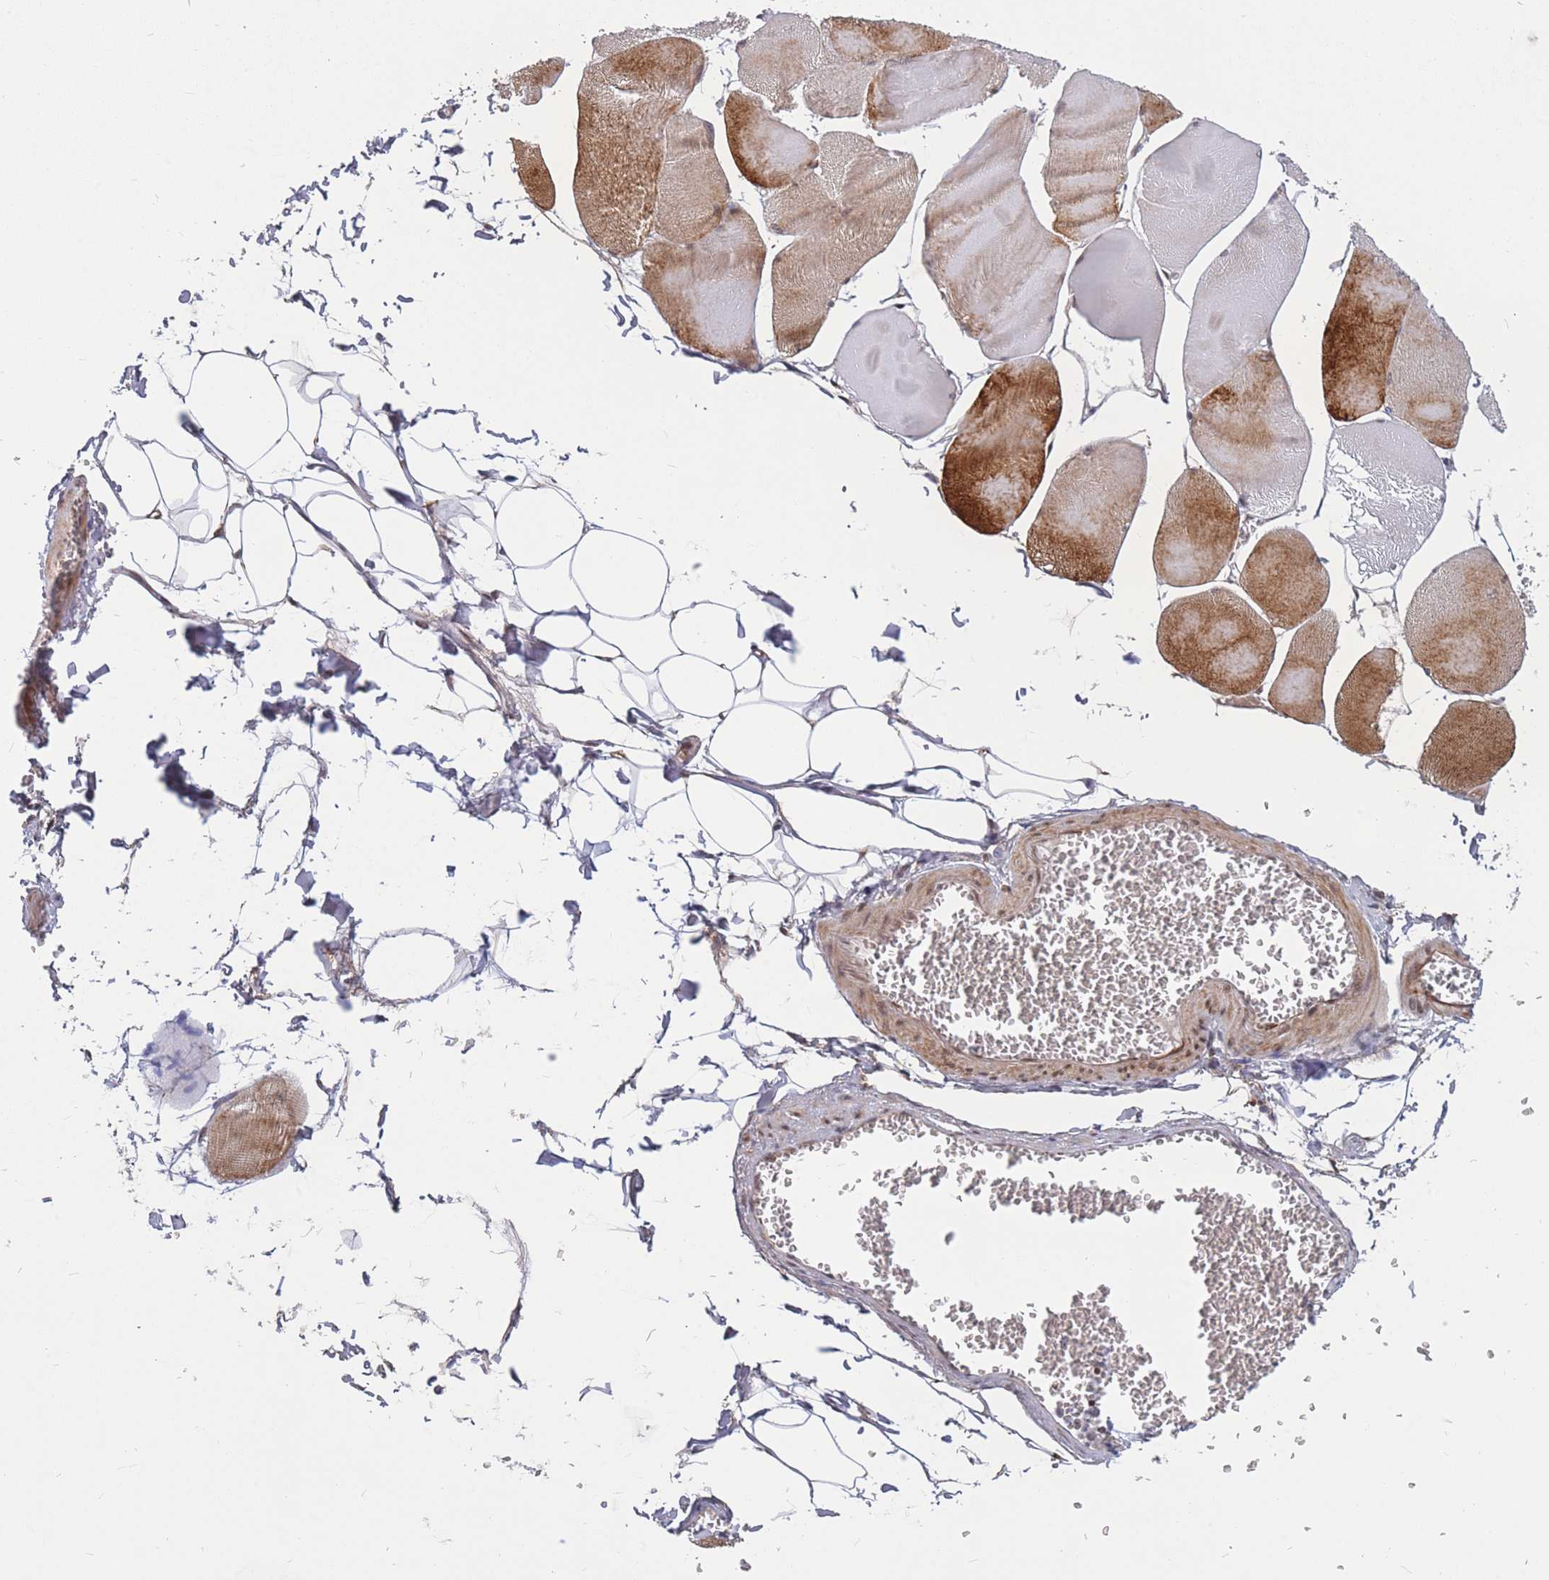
{"staining": {"intensity": "moderate", "quantity": ">75%", "location": "cytoplasmic/membranous"}, "tissue": "skeletal muscle", "cell_type": "Myocytes", "image_type": "normal", "snomed": [{"axis": "morphology", "description": "Normal tissue, NOS"}, {"axis": "morphology", "description": "Basal cell carcinoma"}, {"axis": "topography", "description": "Skeletal muscle"}], "caption": "Normal skeletal muscle demonstrates moderate cytoplasmic/membranous positivity in about >75% of myocytes Nuclei are stained in blue..", "gene": "BCL9L", "patient": {"sex": "female", "age": 64}}